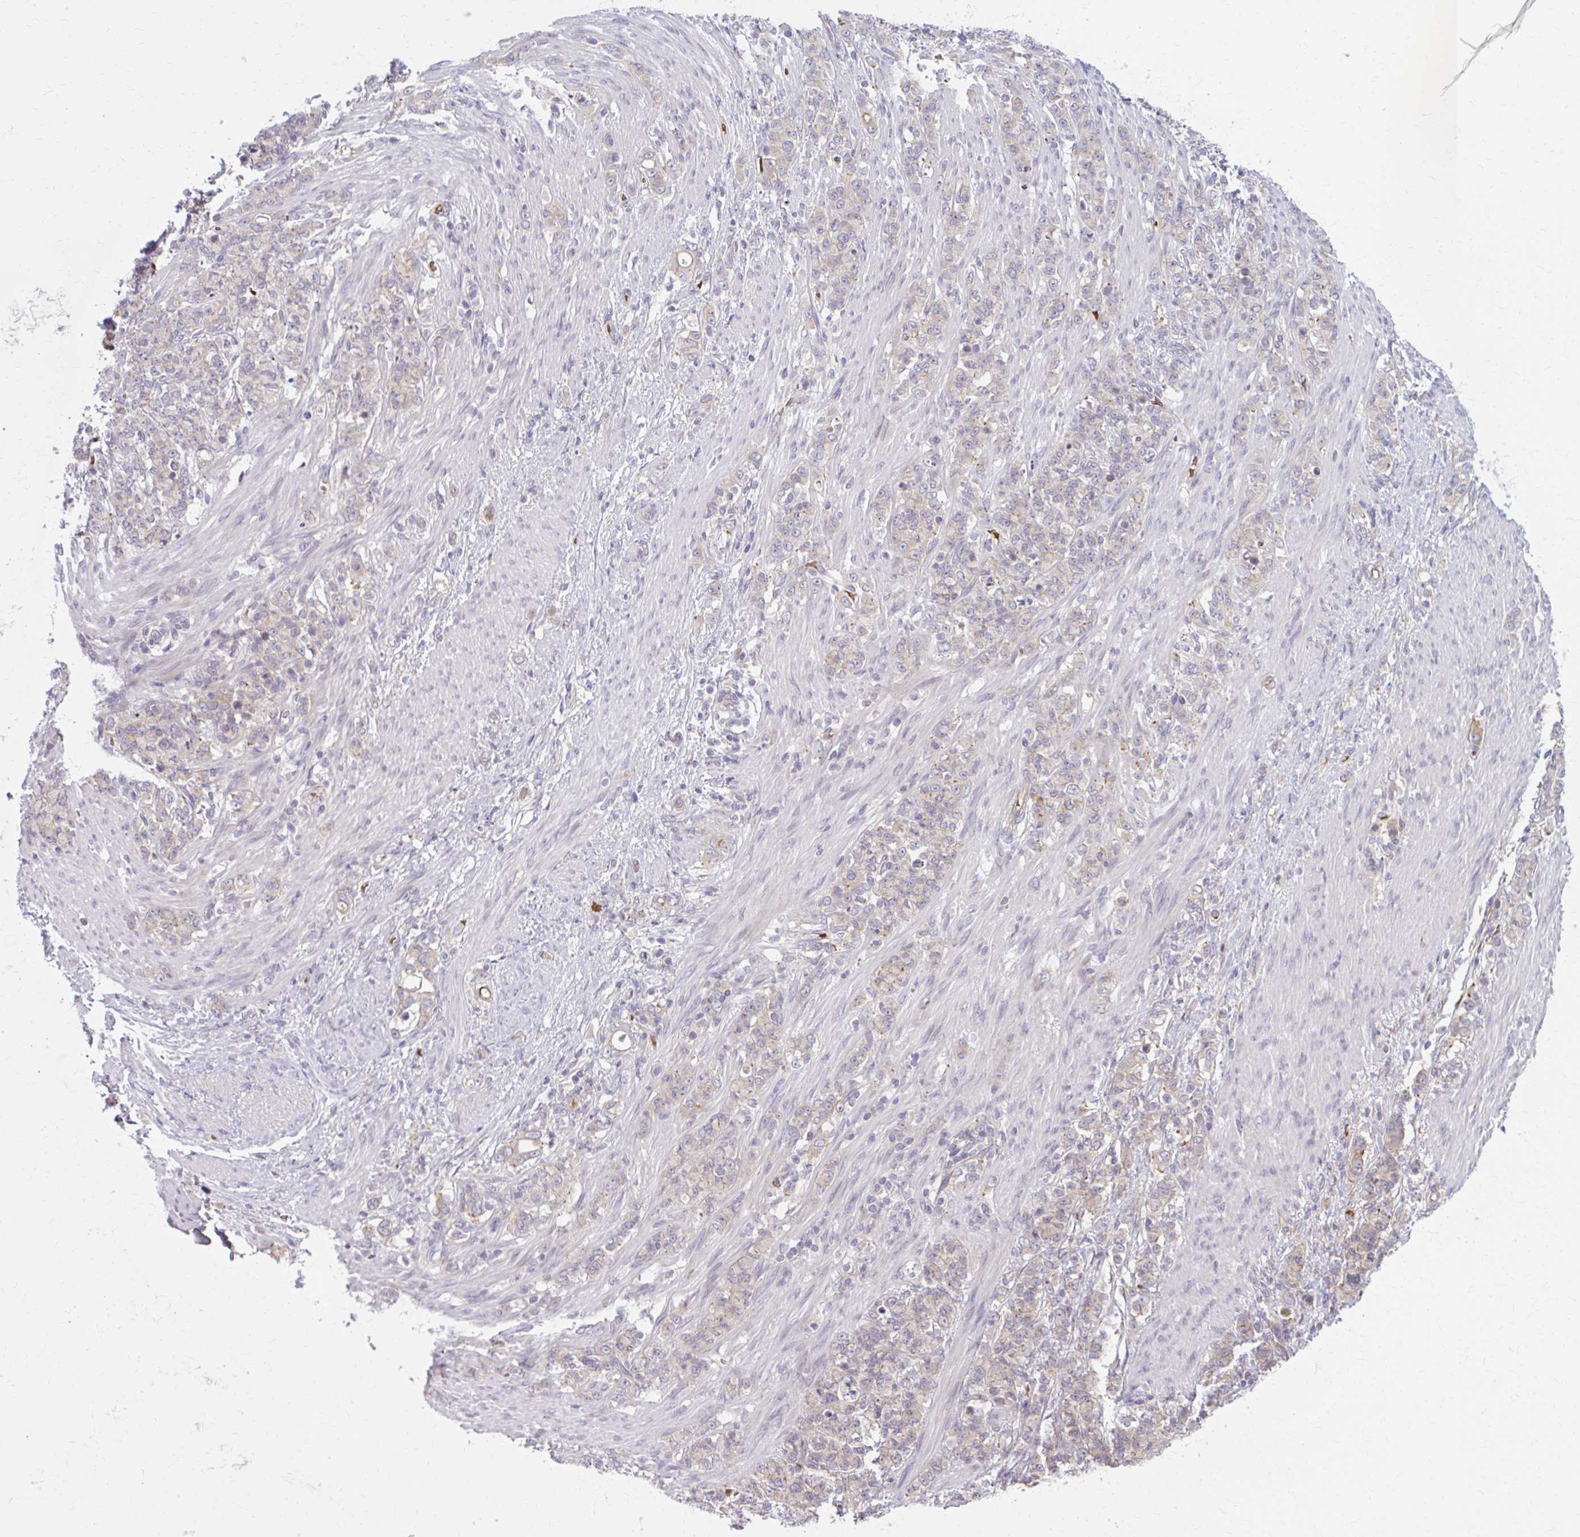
{"staining": {"intensity": "weak", "quantity": ">75%", "location": "cytoplasmic/membranous"}, "tissue": "stomach cancer", "cell_type": "Tumor cells", "image_type": "cancer", "snomed": [{"axis": "morphology", "description": "Adenocarcinoma, NOS"}, {"axis": "topography", "description": "Stomach"}], "caption": "An immunohistochemistry image of tumor tissue is shown. Protein staining in brown highlights weak cytoplasmic/membranous positivity in stomach cancer (adenocarcinoma) within tumor cells. The protein of interest is shown in brown color, while the nuclei are stained blue.", "gene": "SNF8", "patient": {"sex": "female", "age": 79}}